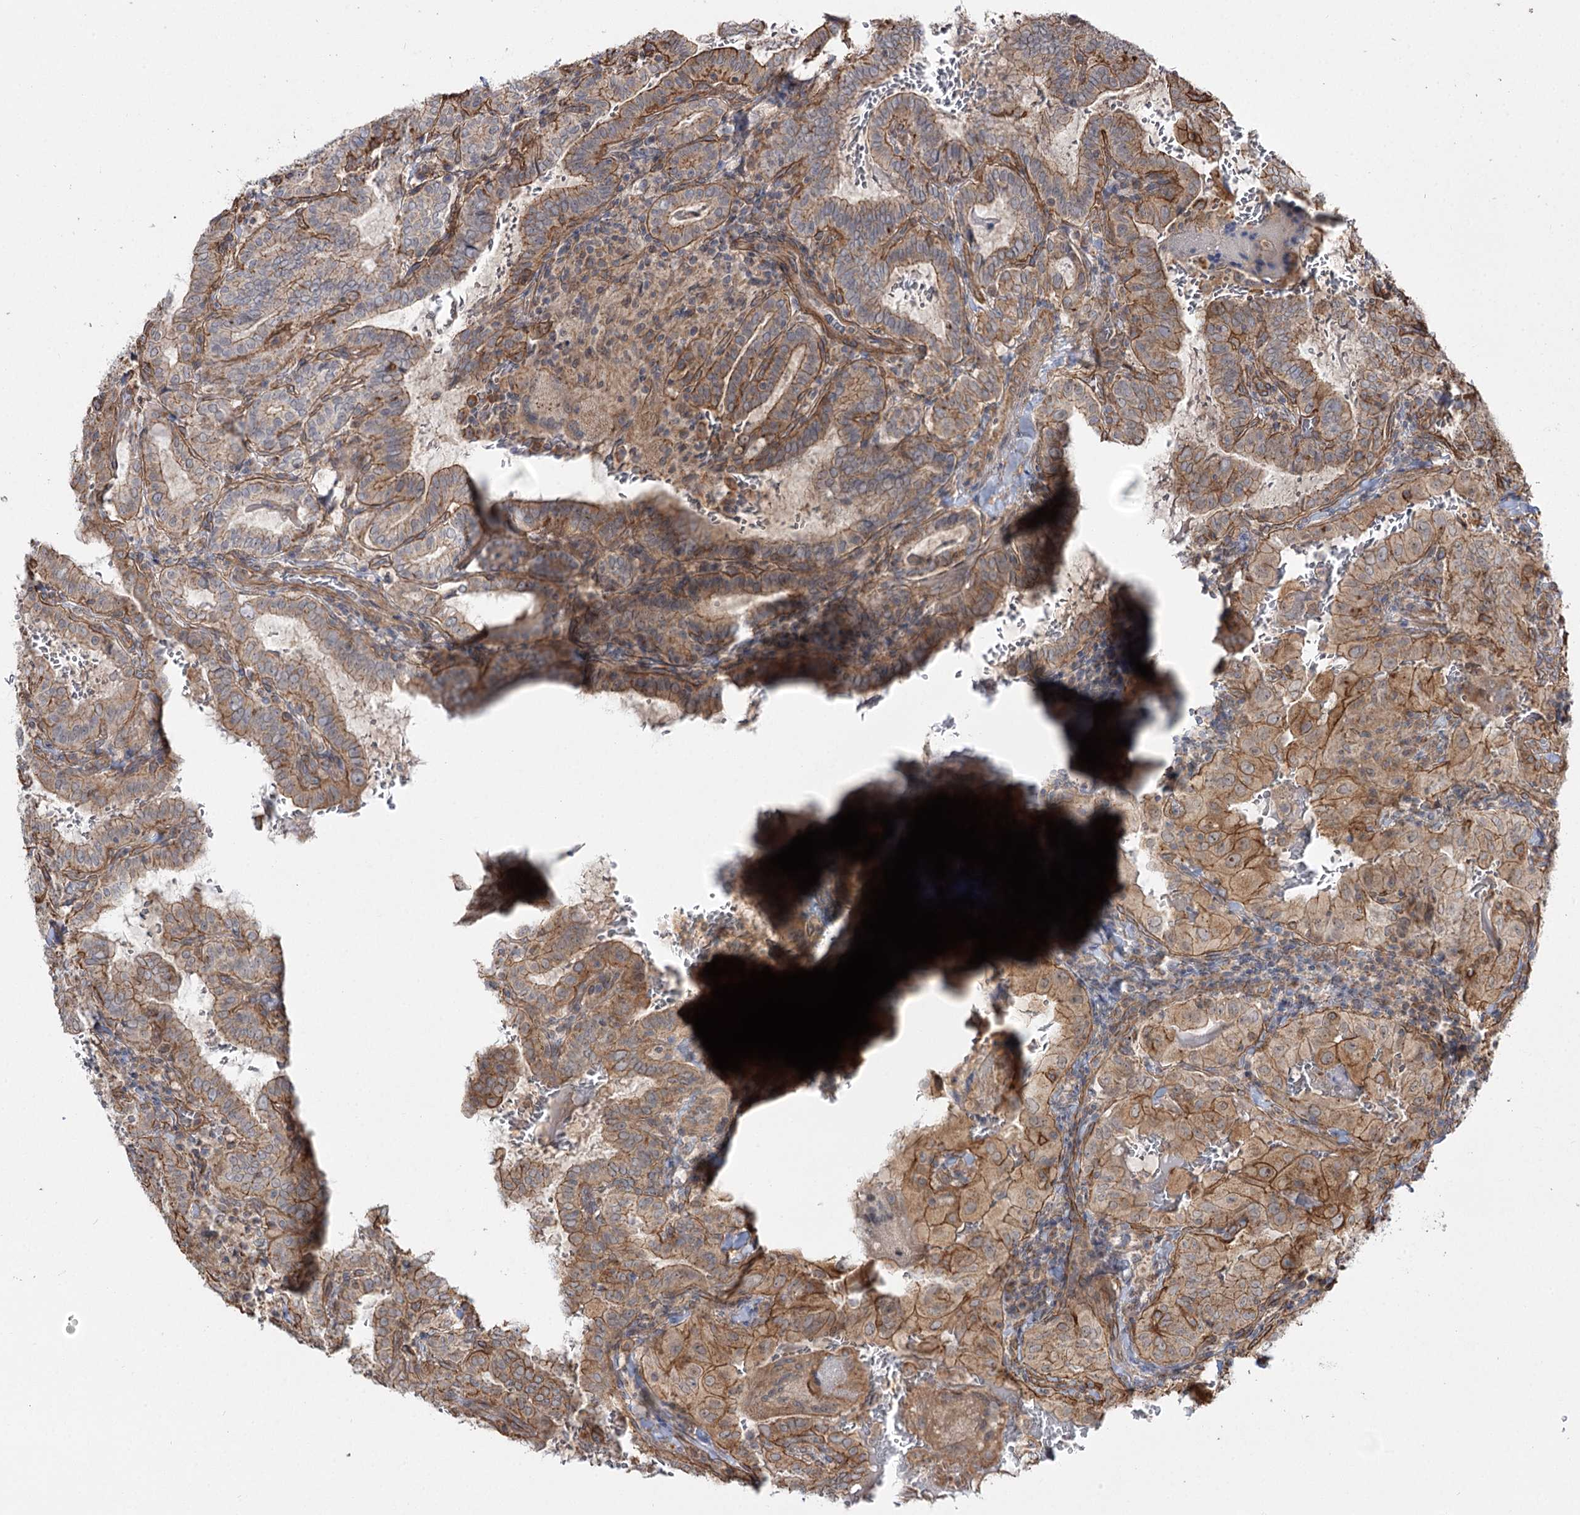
{"staining": {"intensity": "moderate", "quantity": "25%-75%", "location": "cytoplasmic/membranous"}, "tissue": "thyroid cancer", "cell_type": "Tumor cells", "image_type": "cancer", "snomed": [{"axis": "morphology", "description": "Papillary adenocarcinoma, NOS"}, {"axis": "topography", "description": "Thyroid gland"}], "caption": "The immunohistochemical stain labels moderate cytoplasmic/membranous positivity in tumor cells of thyroid cancer (papillary adenocarcinoma) tissue.", "gene": "SH3BP5L", "patient": {"sex": "female", "age": 72}}